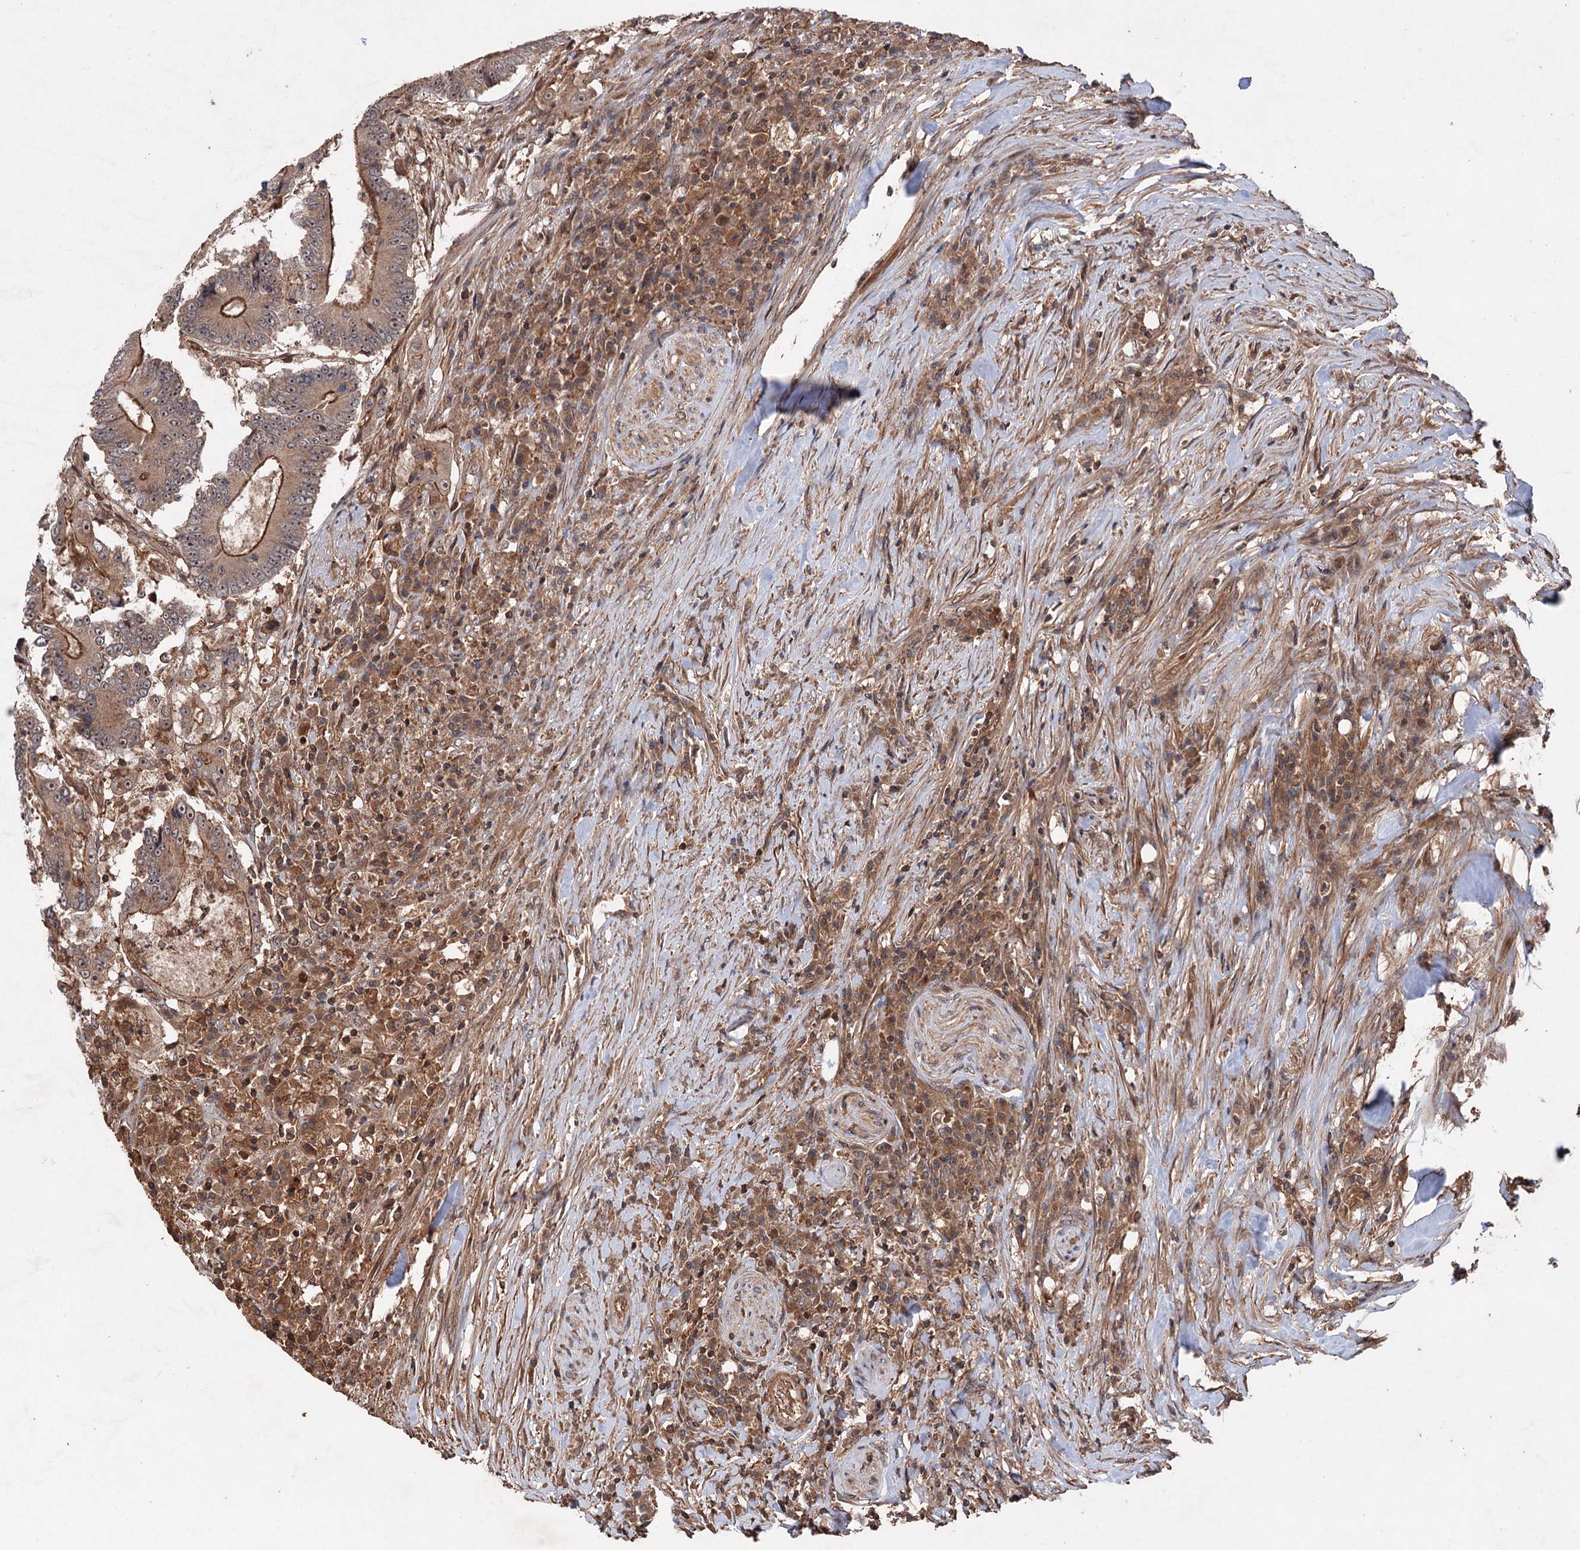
{"staining": {"intensity": "strong", "quantity": ">75%", "location": "cytoplasmic/membranous"}, "tissue": "colorectal cancer", "cell_type": "Tumor cells", "image_type": "cancer", "snomed": [{"axis": "morphology", "description": "Adenocarcinoma, NOS"}, {"axis": "topography", "description": "Colon"}], "caption": "Approximately >75% of tumor cells in human colorectal cancer (adenocarcinoma) demonstrate strong cytoplasmic/membranous protein staining as visualized by brown immunohistochemical staining.", "gene": "ADK", "patient": {"sex": "male", "age": 83}}